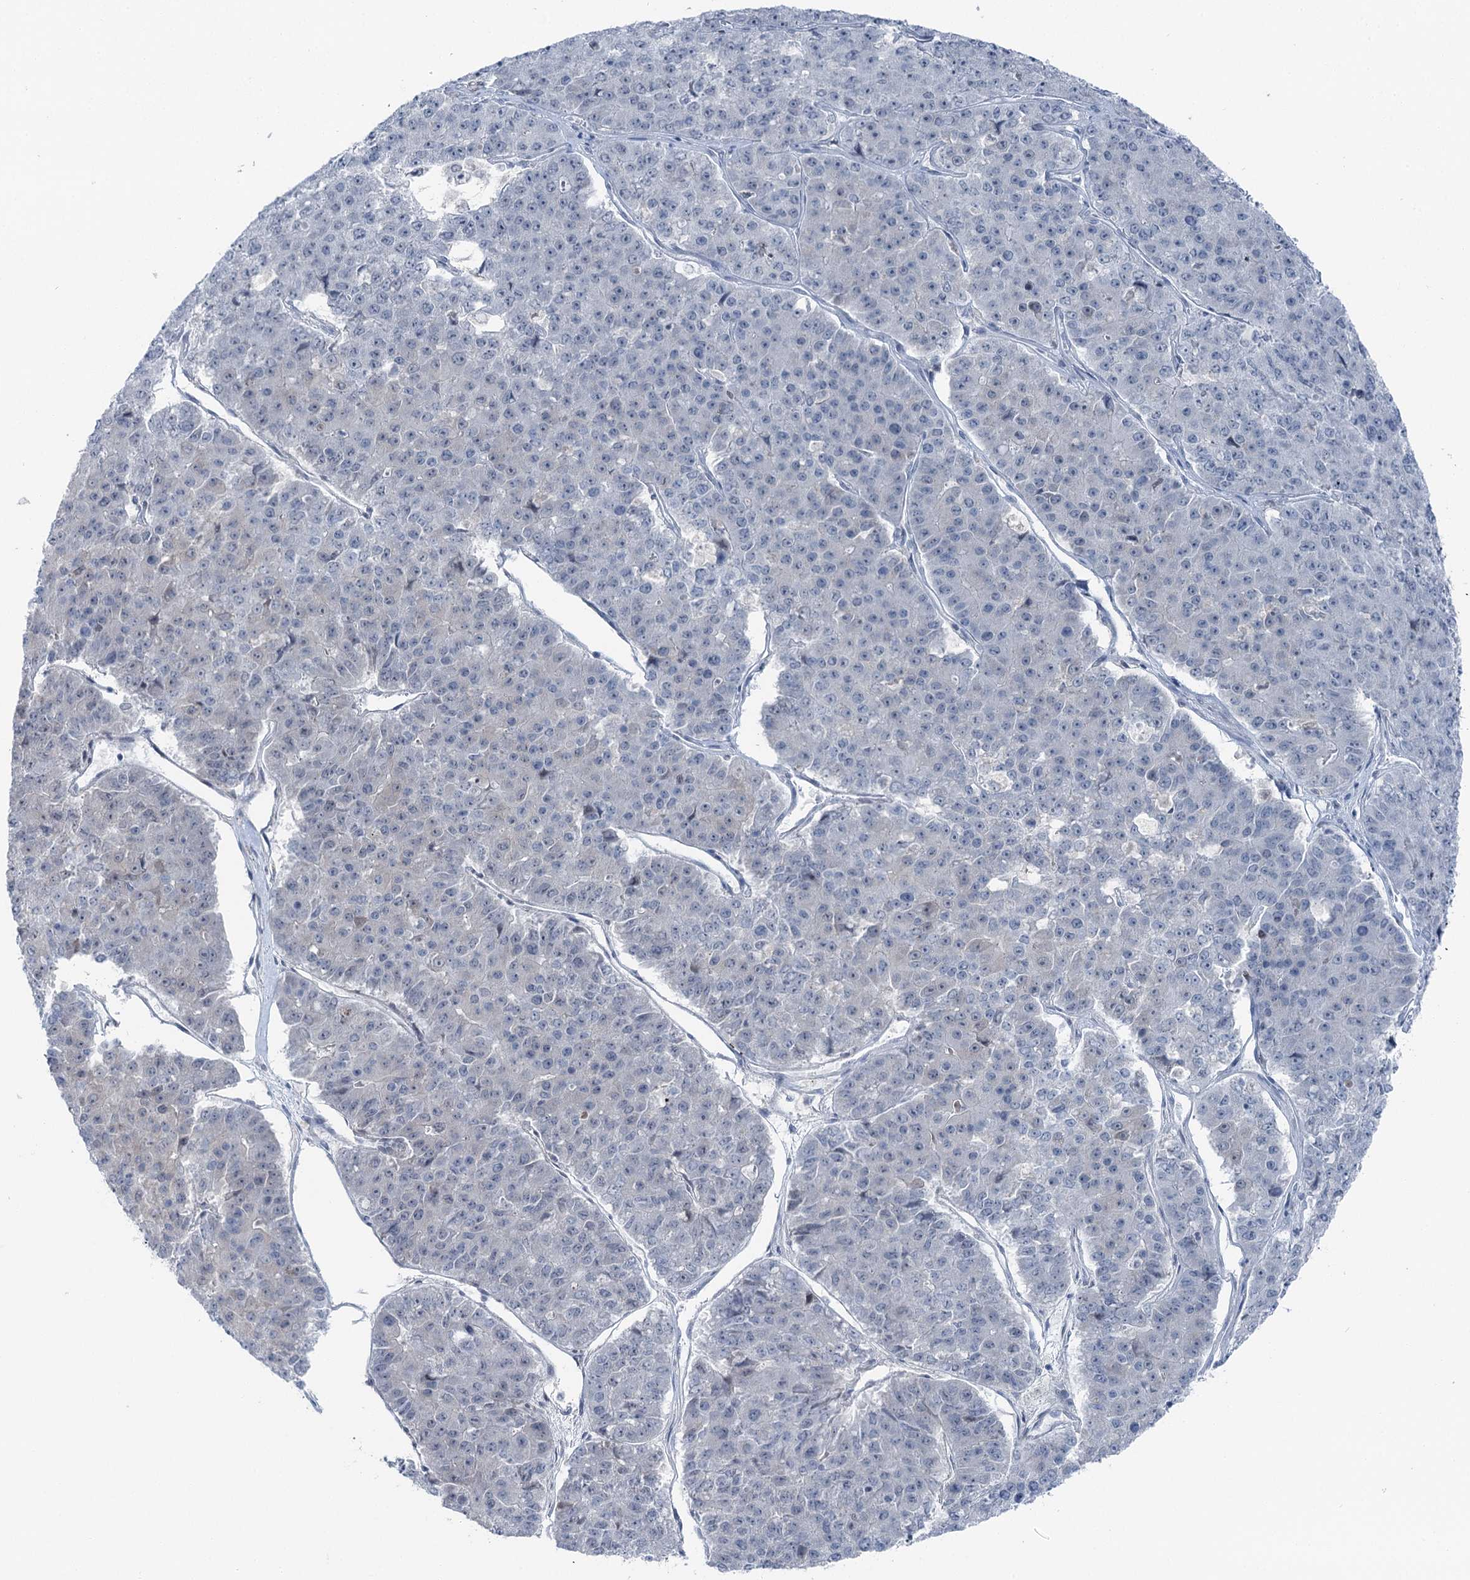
{"staining": {"intensity": "negative", "quantity": "none", "location": "none"}, "tissue": "pancreatic cancer", "cell_type": "Tumor cells", "image_type": "cancer", "snomed": [{"axis": "morphology", "description": "Adenocarcinoma, NOS"}, {"axis": "topography", "description": "Pancreas"}], "caption": "Immunohistochemistry (IHC) of pancreatic cancer (adenocarcinoma) shows no expression in tumor cells.", "gene": "STEEP1", "patient": {"sex": "male", "age": 50}}